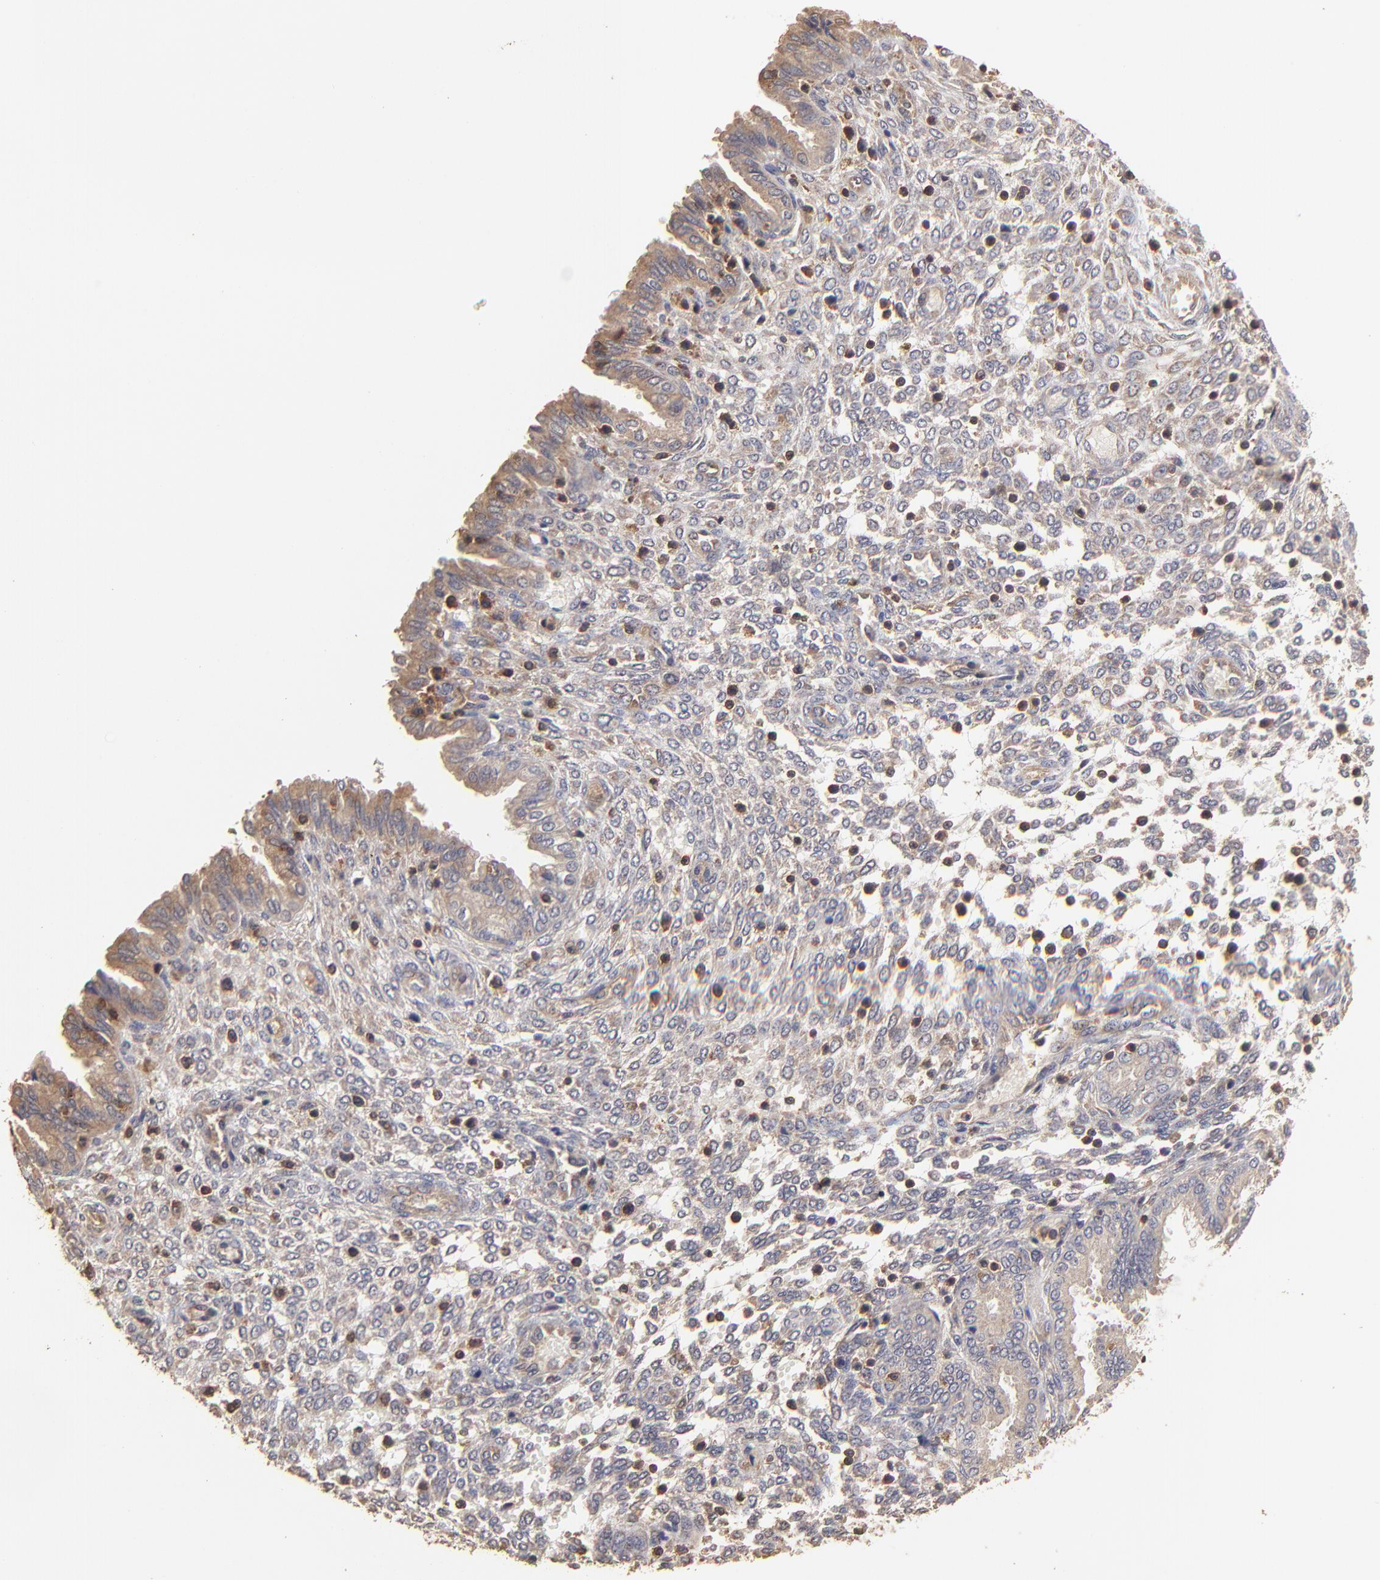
{"staining": {"intensity": "strong", "quantity": "<25%", "location": "cytoplasmic/membranous"}, "tissue": "endometrium", "cell_type": "Cells in endometrial stroma", "image_type": "normal", "snomed": [{"axis": "morphology", "description": "Normal tissue, NOS"}, {"axis": "topography", "description": "Endometrium"}], "caption": "Protein expression analysis of normal human endometrium reveals strong cytoplasmic/membranous expression in about <25% of cells in endometrial stroma.", "gene": "STON2", "patient": {"sex": "female", "age": 33}}